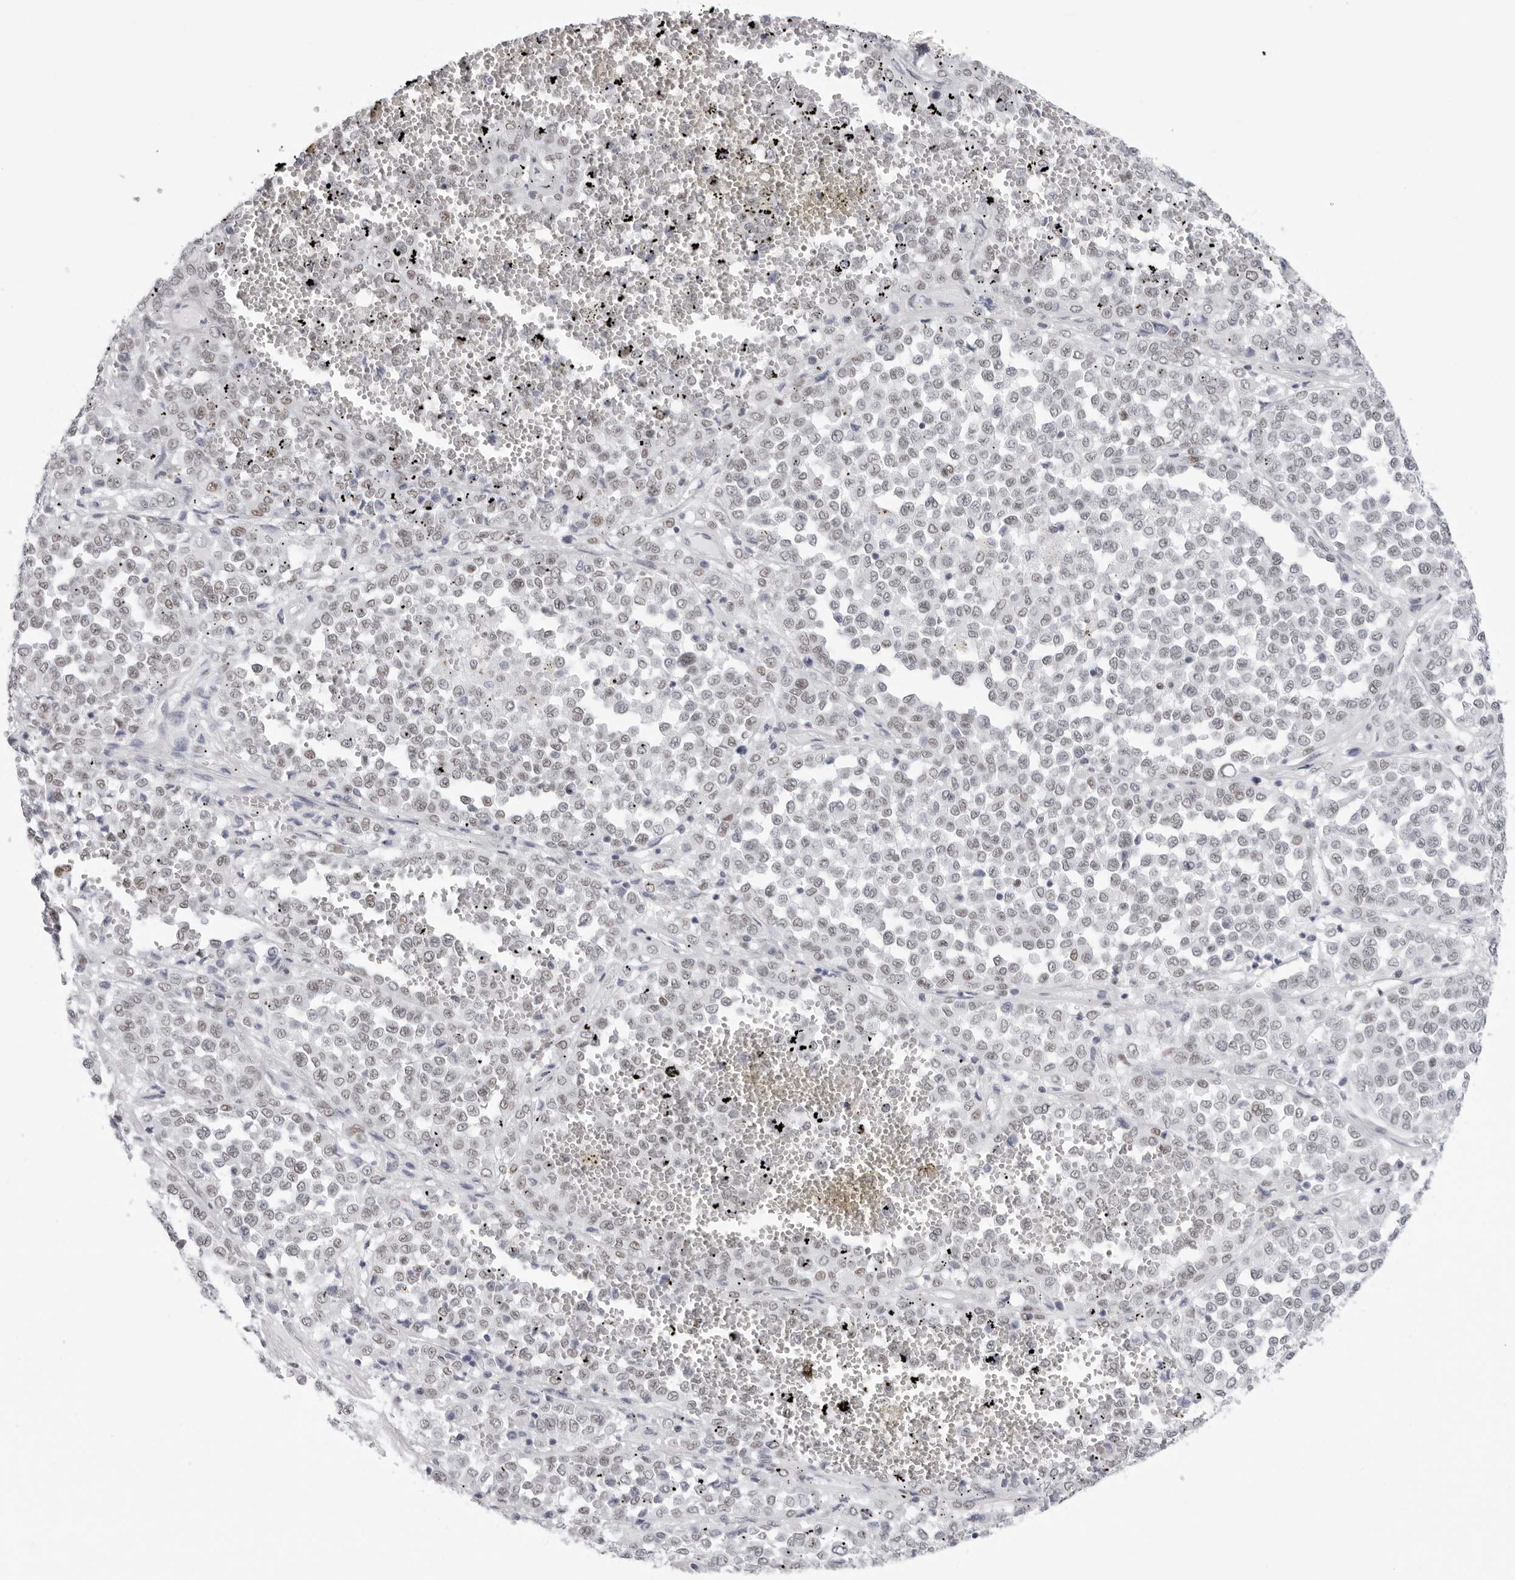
{"staining": {"intensity": "weak", "quantity": "25%-75%", "location": "nuclear"}, "tissue": "melanoma", "cell_type": "Tumor cells", "image_type": "cancer", "snomed": [{"axis": "morphology", "description": "Malignant melanoma, Metastatic site"}, {"axis": "topography", "description": "Pancreas"}], "caption": "A high-resolution micrograph shows immunohistochemistry (IHC) staining of malignant melanoma (metastatic site), which displays weak nuclear positivity in about 25%-75% of tumor cells. (IHC, brightfield microscopy, high magnification).", "gene": "IRF2BP2", "patient": {"sex": "female", "age": 30}}